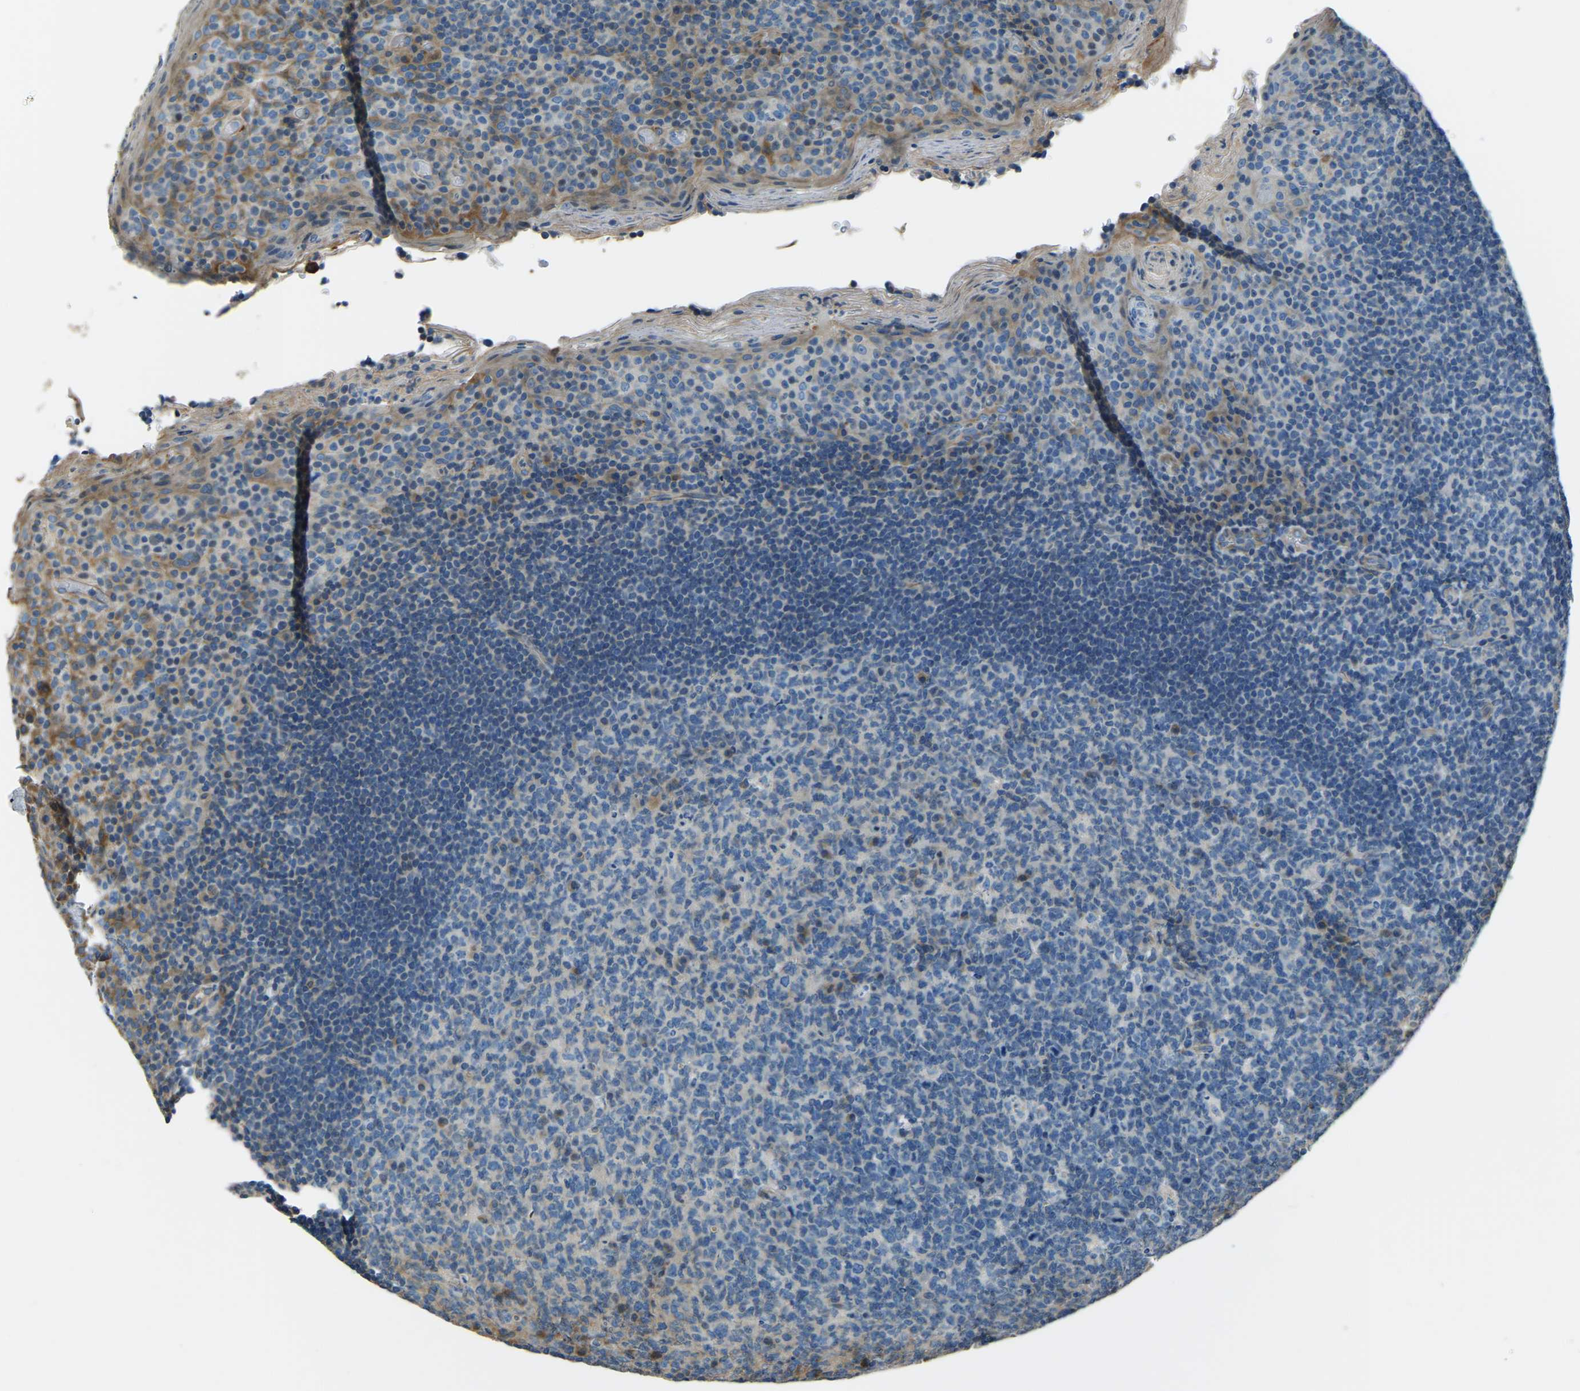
{"staining": {"intensity": "negative", "quantity": "none", "location": "none"}, "tissue": "tonsil", "cell_type": "Germinal center cells", "image_type": "normal", "snomed": [{"axis": "morphology", "description": "Normal tissue, NOS"}, {"axis": "topography", "description": "Tonsil"}], "caption": "This is an immunohistochemistry (IHC) histopathology image of unremarkable tonsil. There is no expression in germinal center cells.", "gene": "COL3A1", "patient": {"sex": "male", "age": 17}}